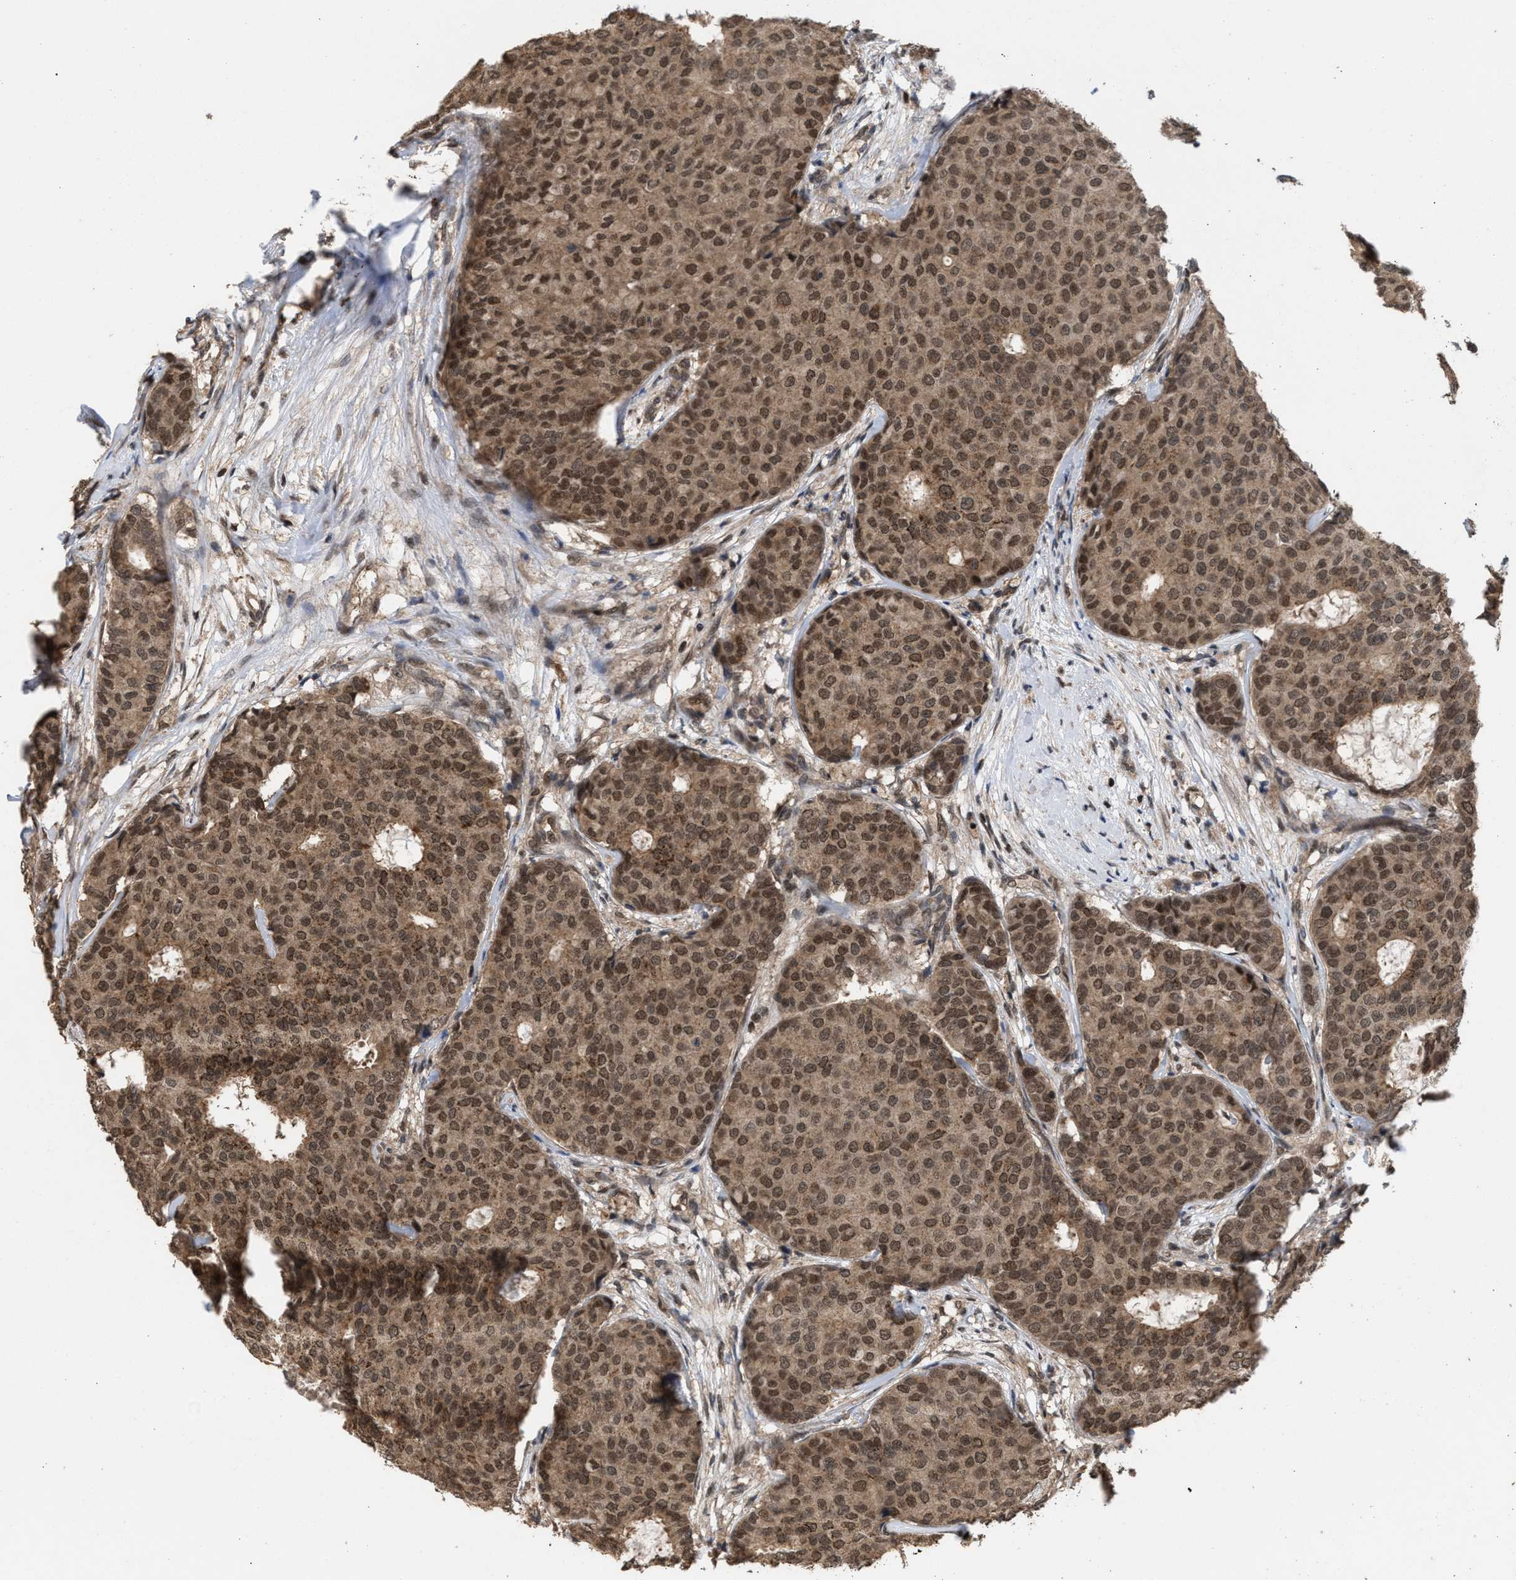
{"staining": {"intensity": "moderate", "quantity": ">75%", "location": "cytoplasmic/membranous,nuclear"}, "tissue": "breast cancer", "cell_type": "Tumor cells", "image_type": "cancer", "snomed": [{"axis": "morphology", "description": "Duct carcinoma"}, {"axis": "topography", "description": "Breast"}], "caption": "The histopathology image shows staining of breast cancer (intraductal carcinoma), revealing moderate cytoplasmic/membranous and nuclear protein staining (brown color) within tumor cells.", "gene": "C9orf78", "patient": {"sex": "female", "age": 75}}